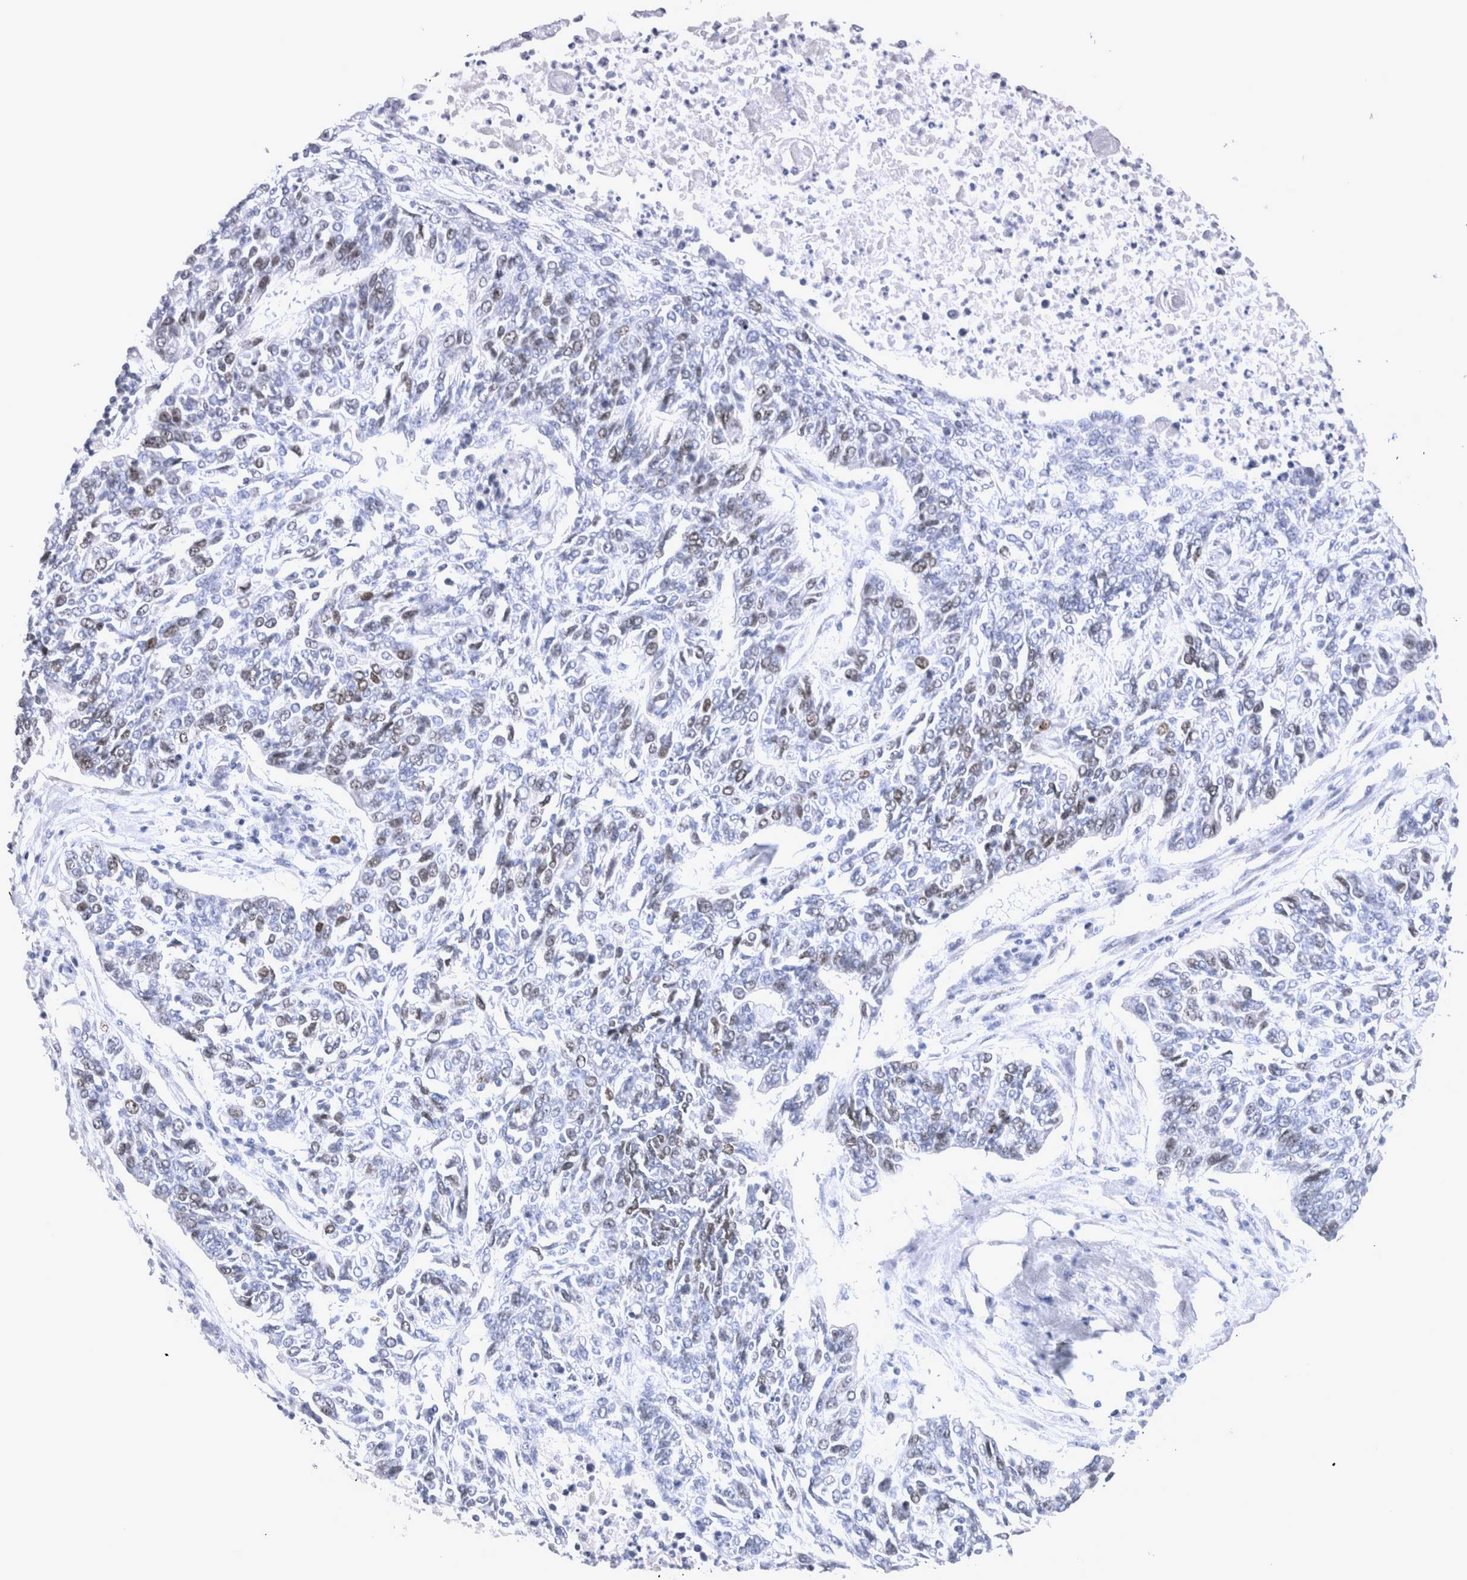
{"staining": {"intensity": "weak", "quantity": "25%-75%", "location": "nuclear"}, "tissue": "lung cancer", "cell_type": "Tumor cells", "image_type": "cancer", "snomed": [{"axis": "morphology", "description": "Normal tissue, NOS"}, {"axis": "morphology", "description": "Squamous cell carcinoma, NOS"}, {"axis": "topography", "description": "Cartilage tissue"}, {"axis": "topography", "description": "Bronchus"}, {"axis": "topography", "description": "Lung"}], "caption": "DAB (3,3'-diaminobenzidine) immunohistochemical staining of human squamous cell carcinoma (lung) displays weak nuclear protein positivity in about 25%-75% of tumor cells.", "gene": "KIF18B", "patient": {"sex": "female", "age": 49}}